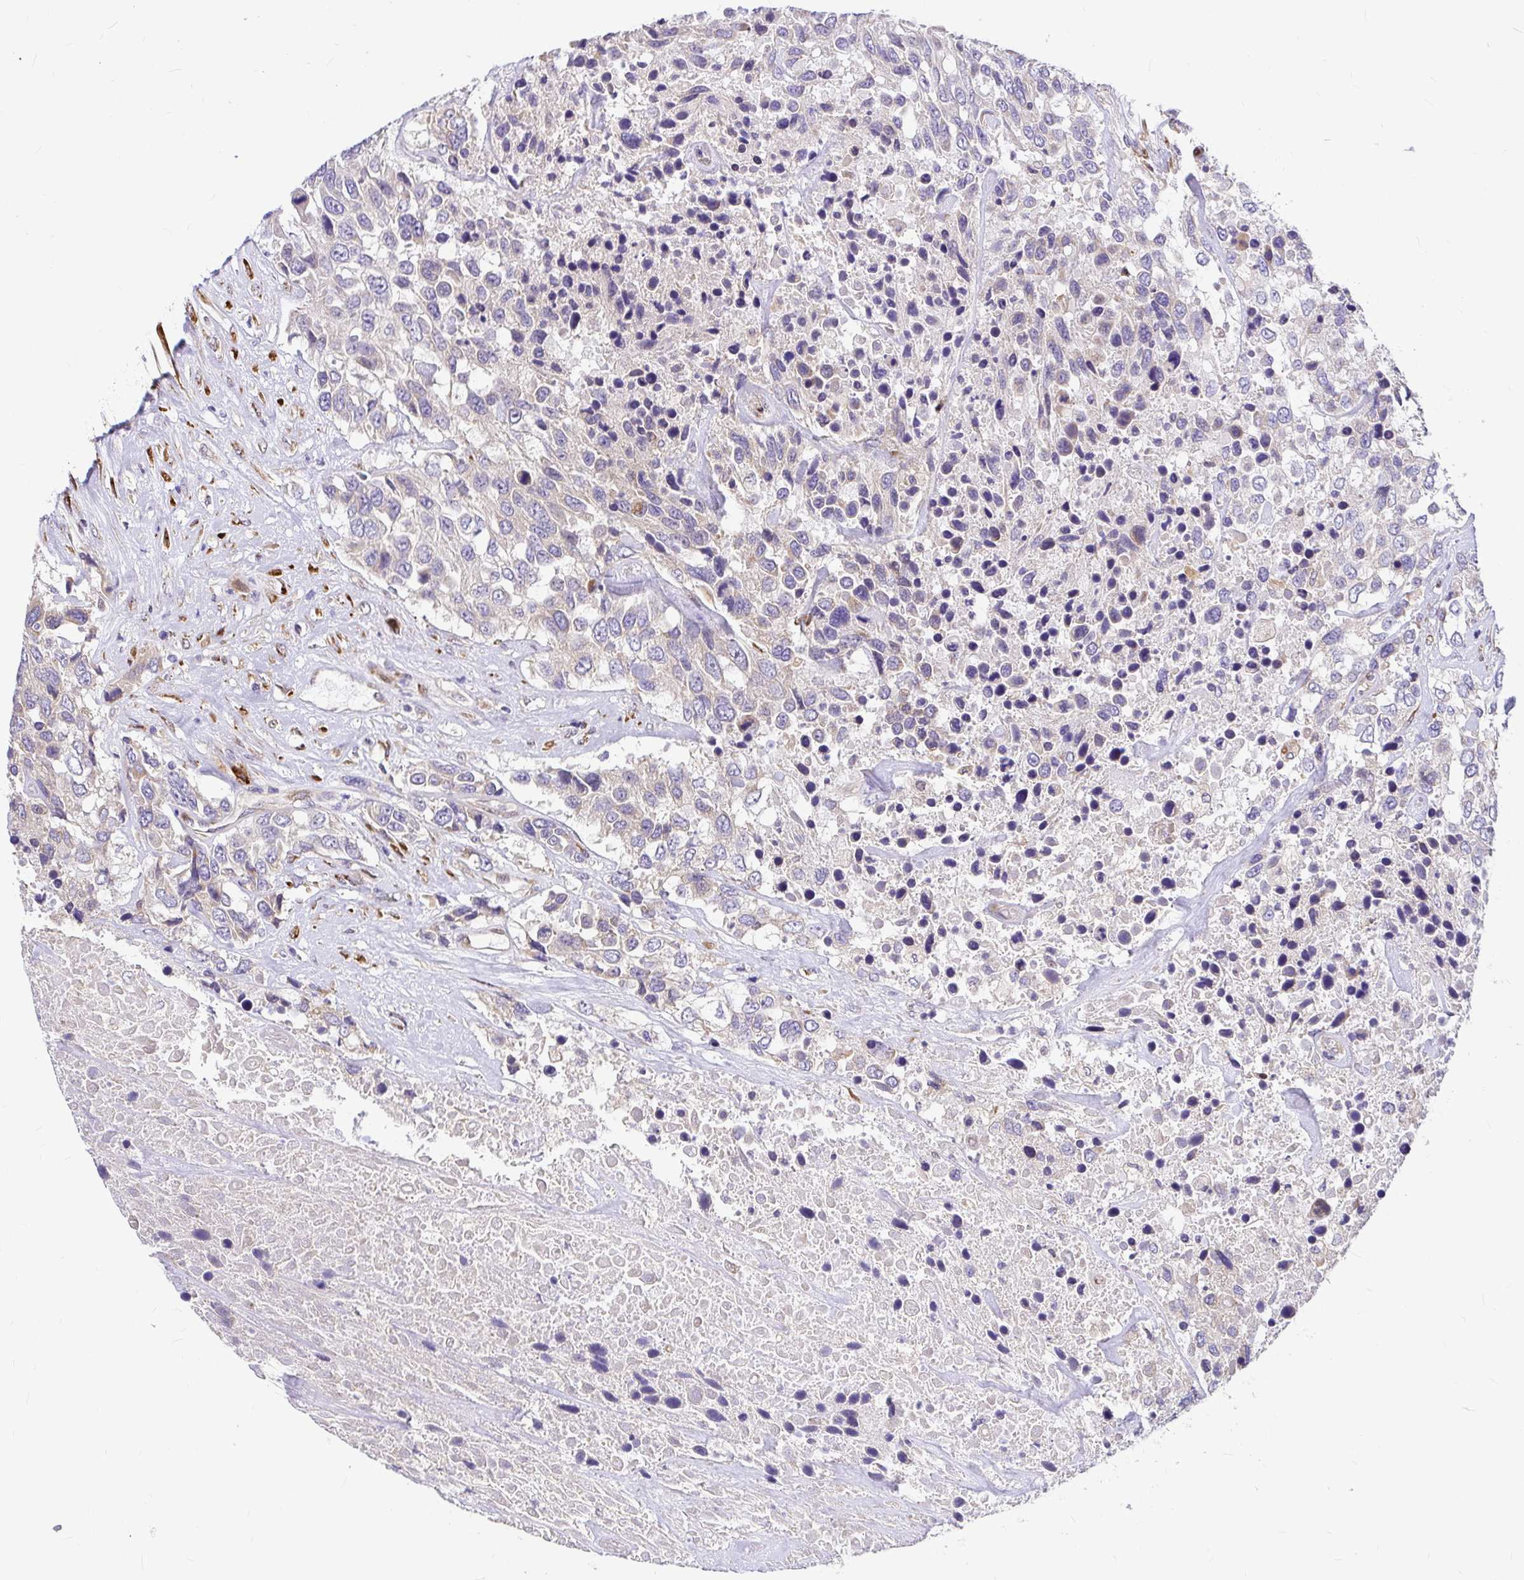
{"staining": {"intensity": "negative", "quantity": "none", "location": "none"}, "tissue": "urothelial cancer", "cell_type": "Tumor cells", "image_type": "cancer", "snomed": [{"axis": "morphology", "description": "Urothelial carcinoma, High grade"}, {"axis": "topography", "description": "Urinary bladder"}], "caption": "Tumor cells are negative for protein expression in human urothelial cancer.", "gene": "GABBR2", "patient": {"sex": "female", "age": 70}}